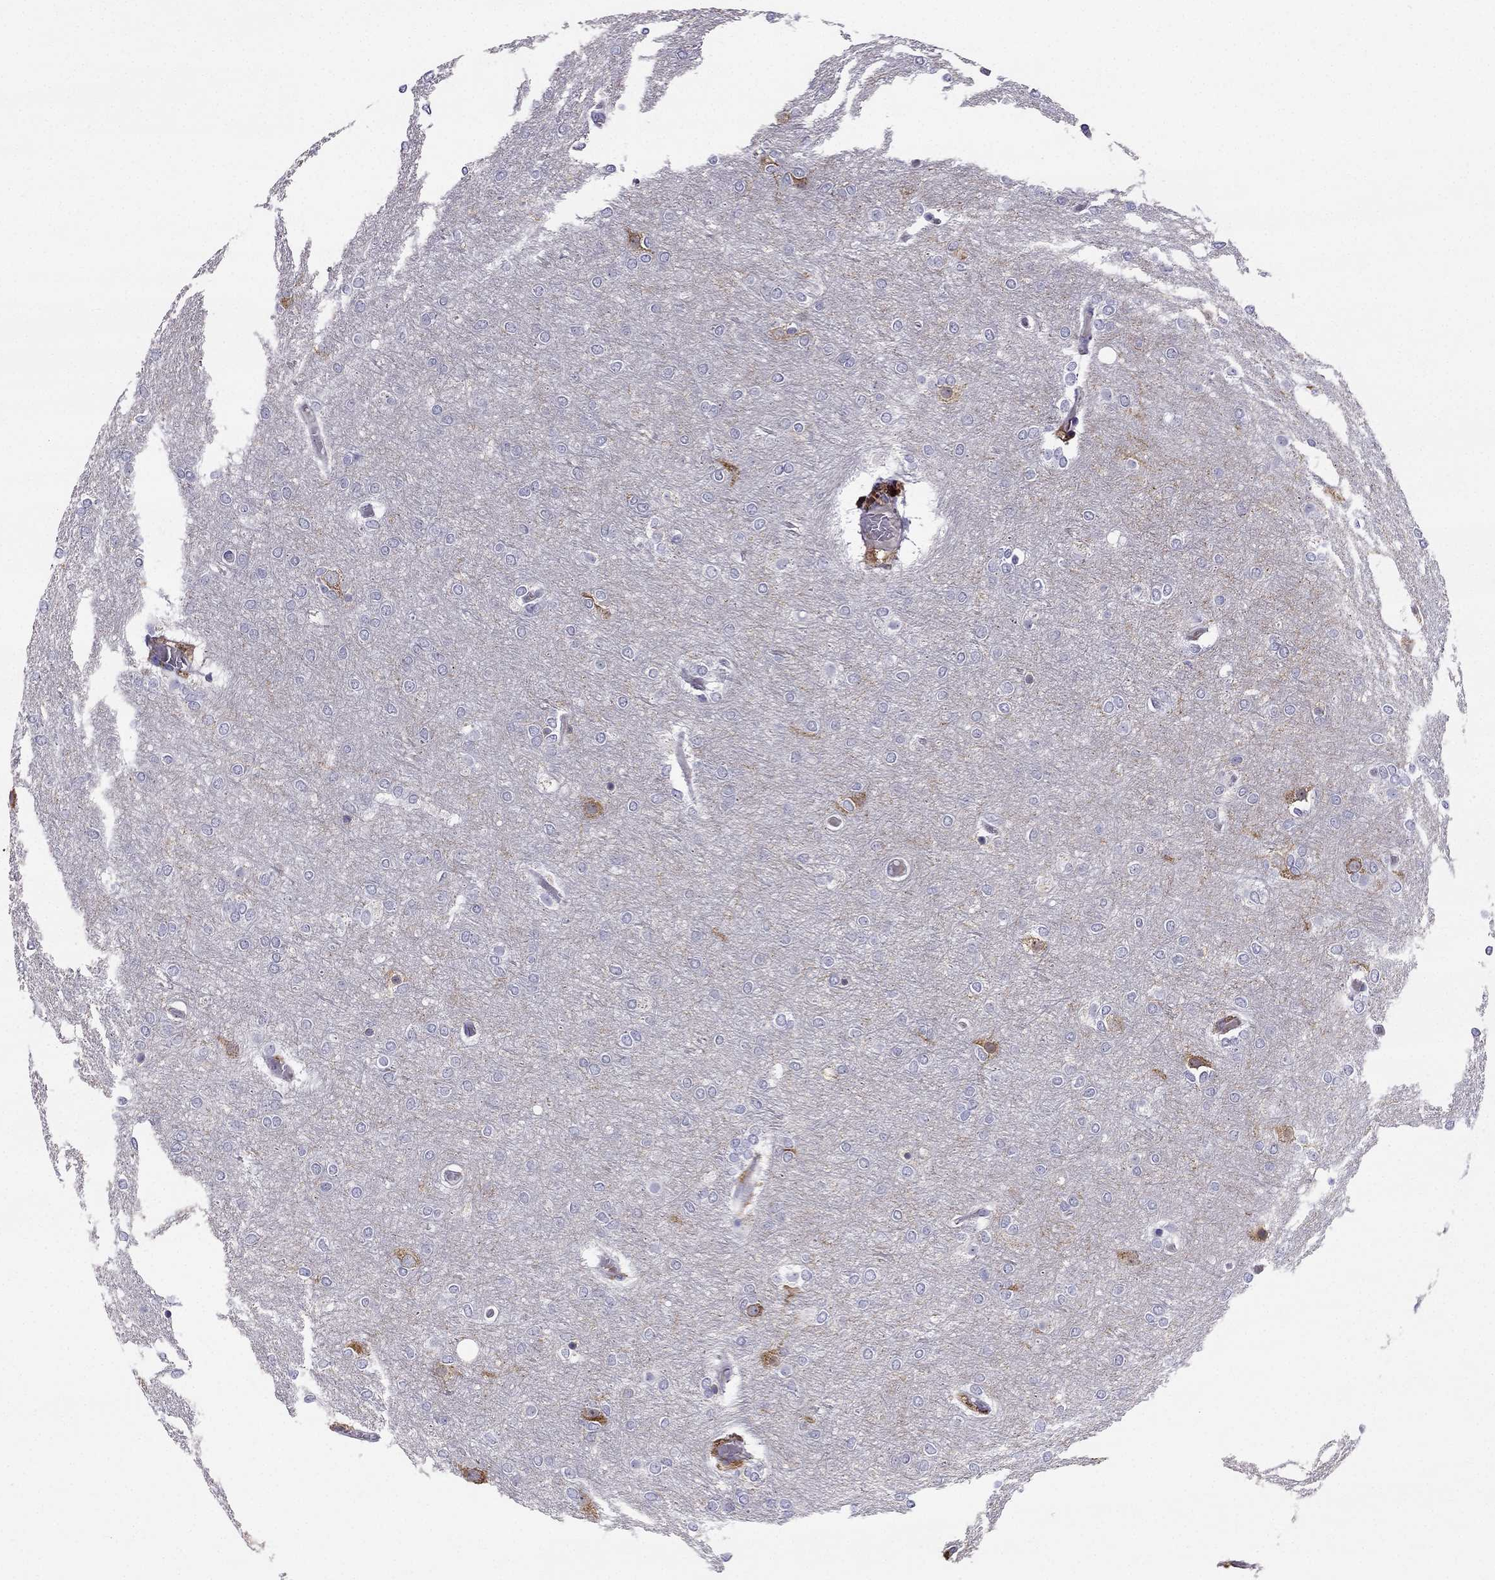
{"staining": {"intensity": "negative", "quantity": "none", "location": "none"}, "tissue": "glioma", "cell_type": "Tumor cells", "image_type": "cancer", "snomed": [{"axis": "morphology", "description": "Glioma, malignant, High grade"}, {"axis": "topography", "description": "Brain"}], "caption": "Tumor cells are negative for brown protein staining in malignant glioma (high-grade).", "gene": "LMTK3", "patient": {"sex": "female", "age": 61}}